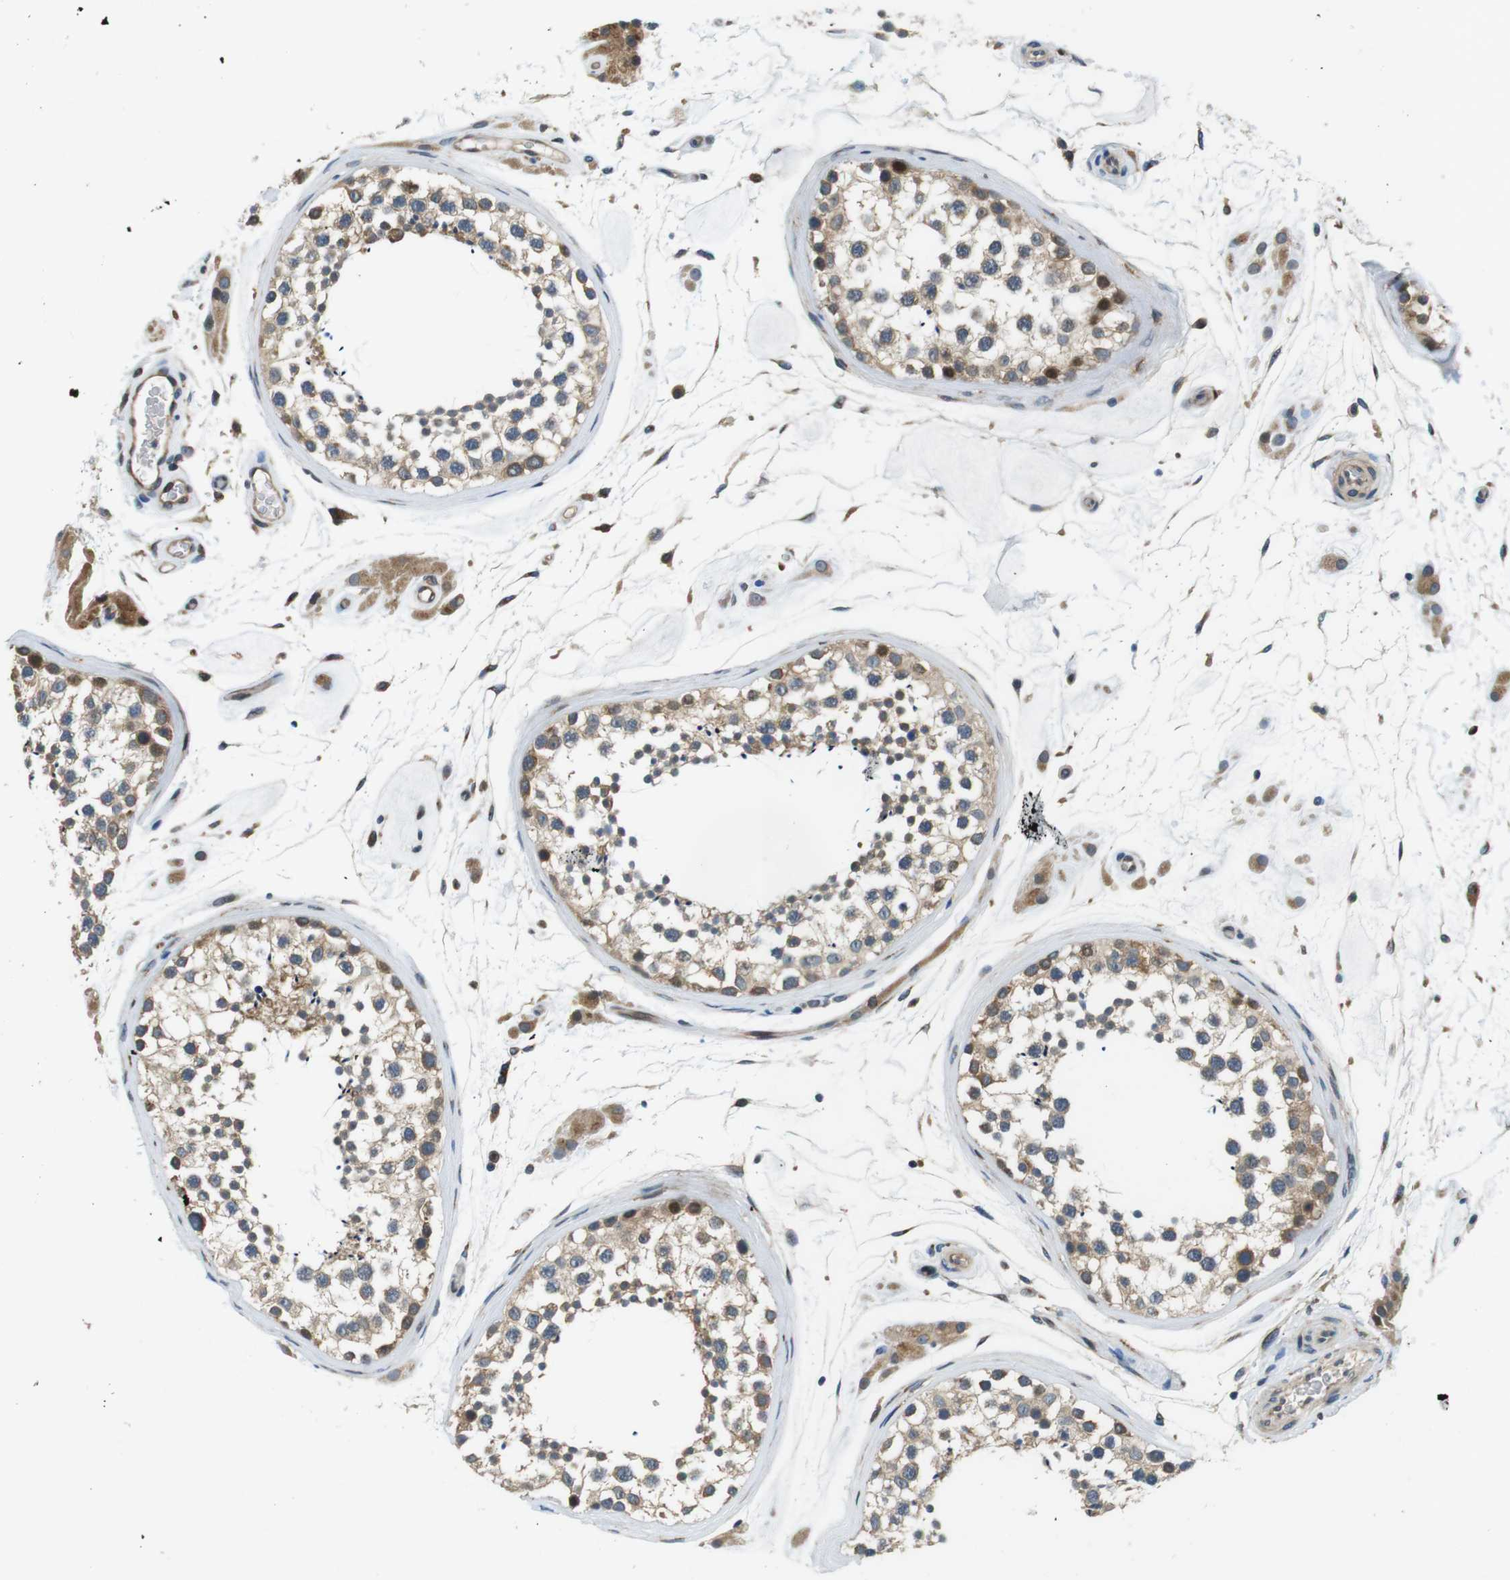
{"staining": {"intensity": "strong", "quantity": "<25%", "location": "cytoplasmic/membranous,nuclear"}, "tissue": "testis", "cell_type": "Cells in seminiferous ducts", "image_type": "normal", "snomed": [{"axis": "morphology", "description": "Normal tissue, NOS"}, {"axis": "topography", "description": "Testis"}], "caption": "Immunohistochemical staining of normal human testis shows strong cytoplasmic/membranous,nuclear protein positivity in about <25% of cells in seminiferous ducts.", "gene": "PALD1", "patient": {"sex": "male", "age": 46}}